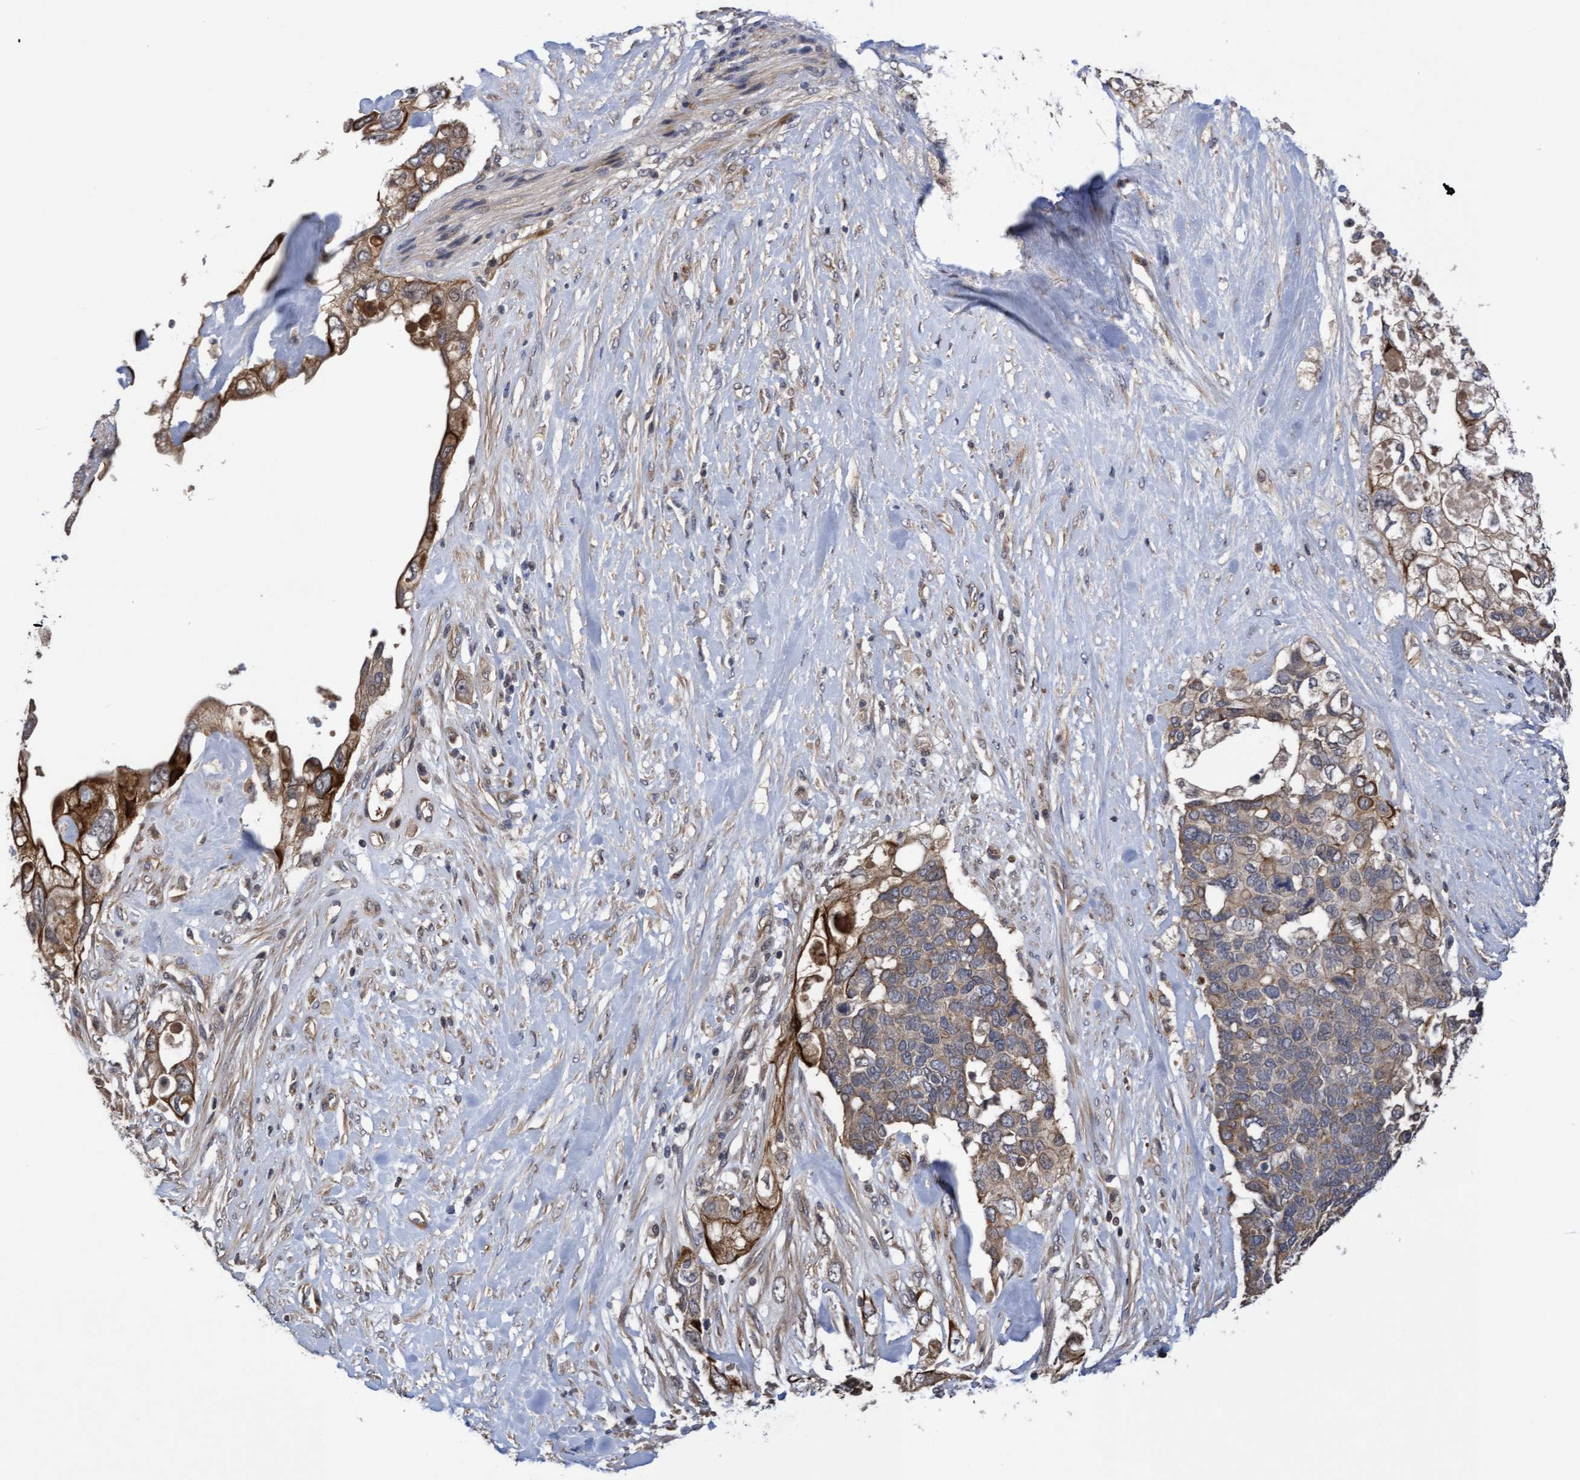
{"staining": {"intensity": "strong", "quantity": "25%-75%", "location": "cytoplasmic/membranous"}, "tissue": "pancreatic cancer", "cell_type": "Tumor cells", "image_type": "cancer", "snomed": [{"axis": "morphology", "description": "Adenocarcinoma, NOS"}, {"axis": "topography", "description": "Pancreas"}], "caption": "A brown stain shows strong cytoplasmic/membranous positivity of a protein in human pancreatic cancer (adenocarcinoma) tumor cells. (IHC, brightfield microscopy, high magnification).", "gene": "COBL", "patient": {"sex": "female", "age": 56}}